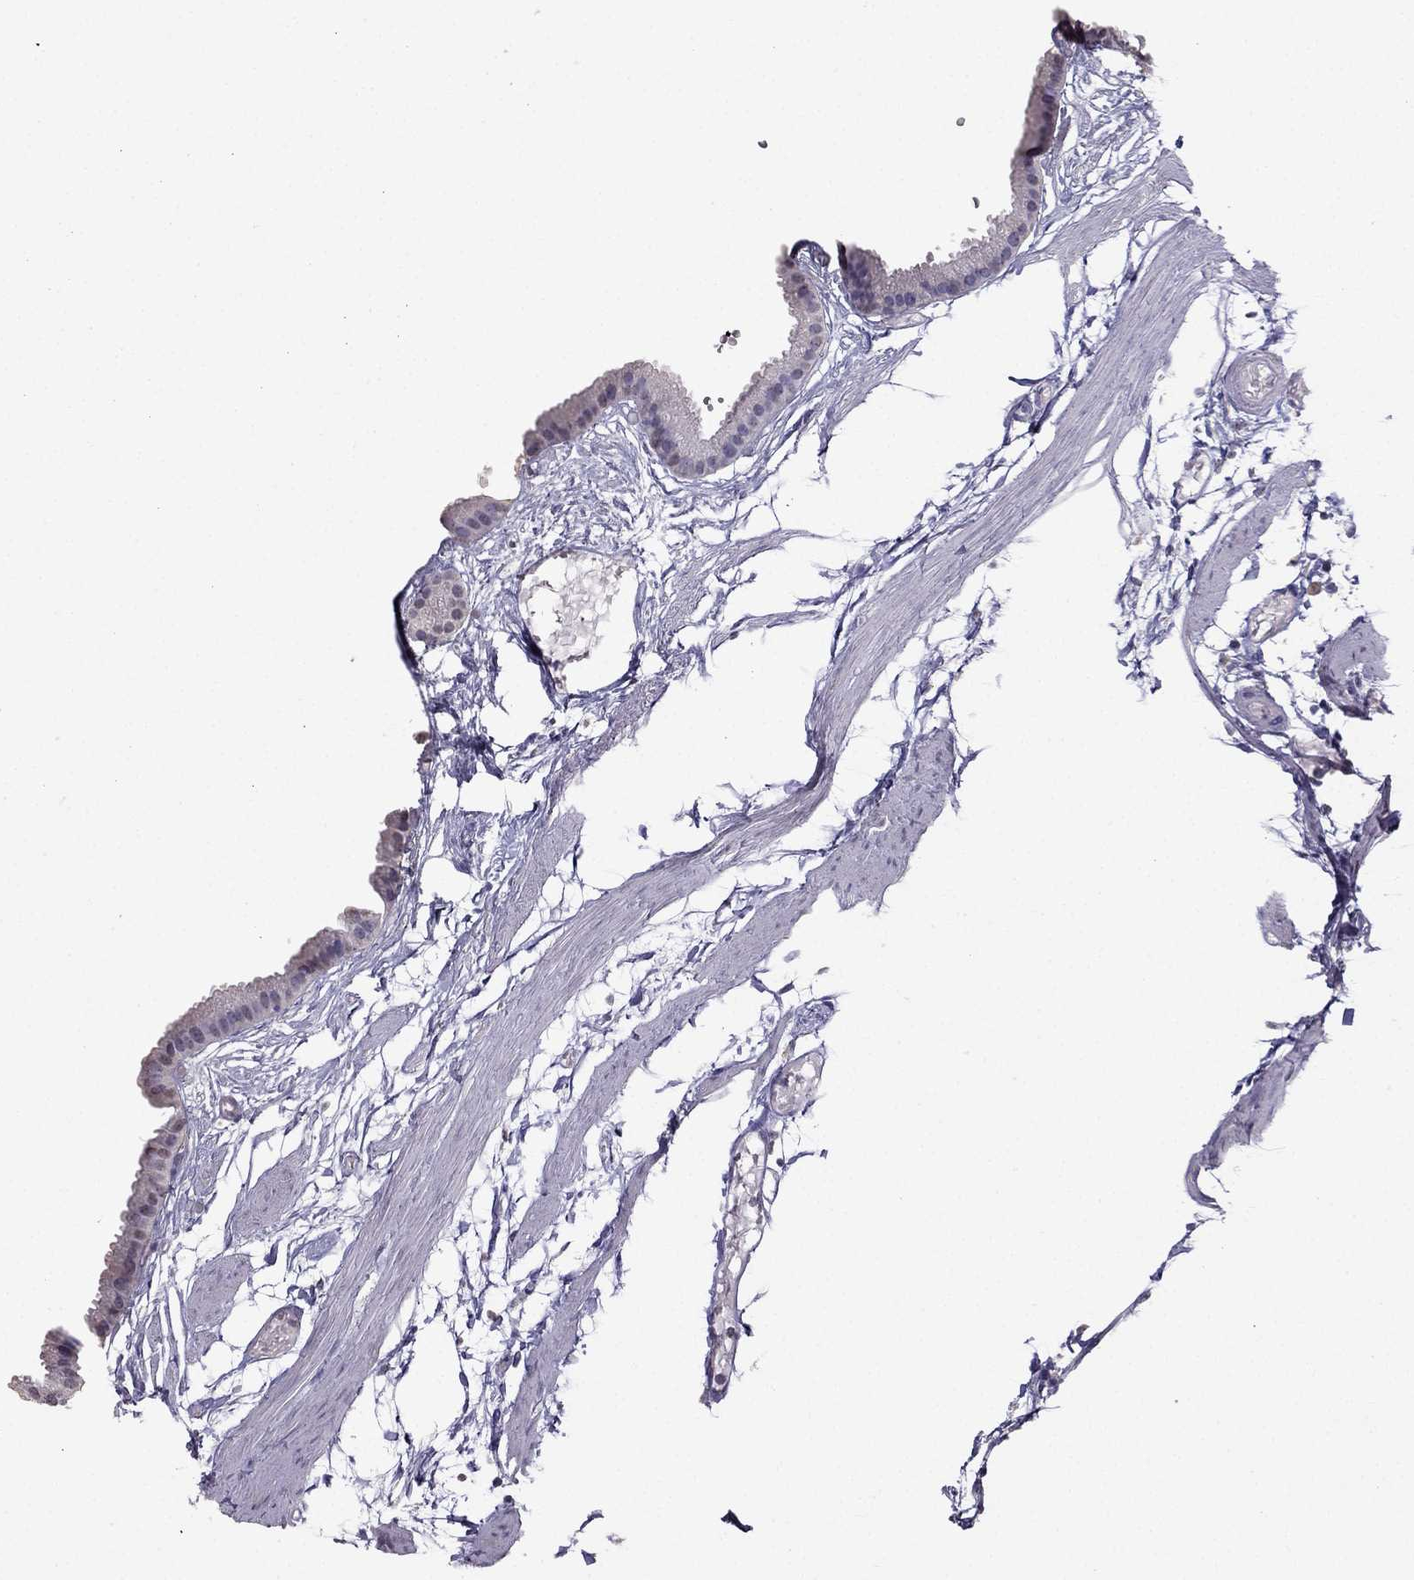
{"staining": {"intensity": "negative", "quantity": "none", "location": "none"}, "tissue": "gallbladder", "cell_type": "Glandular cells", "image_type": "normal", "snomed": [{"axis": "morphology", "description": "Normal tissue, NOS"}, {"axis": "topography", "description": "Gallbladder"}], "caption": "This photomicrograph is of benign gallbladder stained with immunohistochemistry to label a protein in brown with the nuclei are counter-stained blue. There is no staining in glandular cells. Brightfield microscopy of IHC stained with DAB (3,3'-diaminobenzidine) (brown) and hematoxylin (blue), captured at high magnification.", "gene": "ARHGAP11A", "patient": {"sex": "female", "age": 45}}